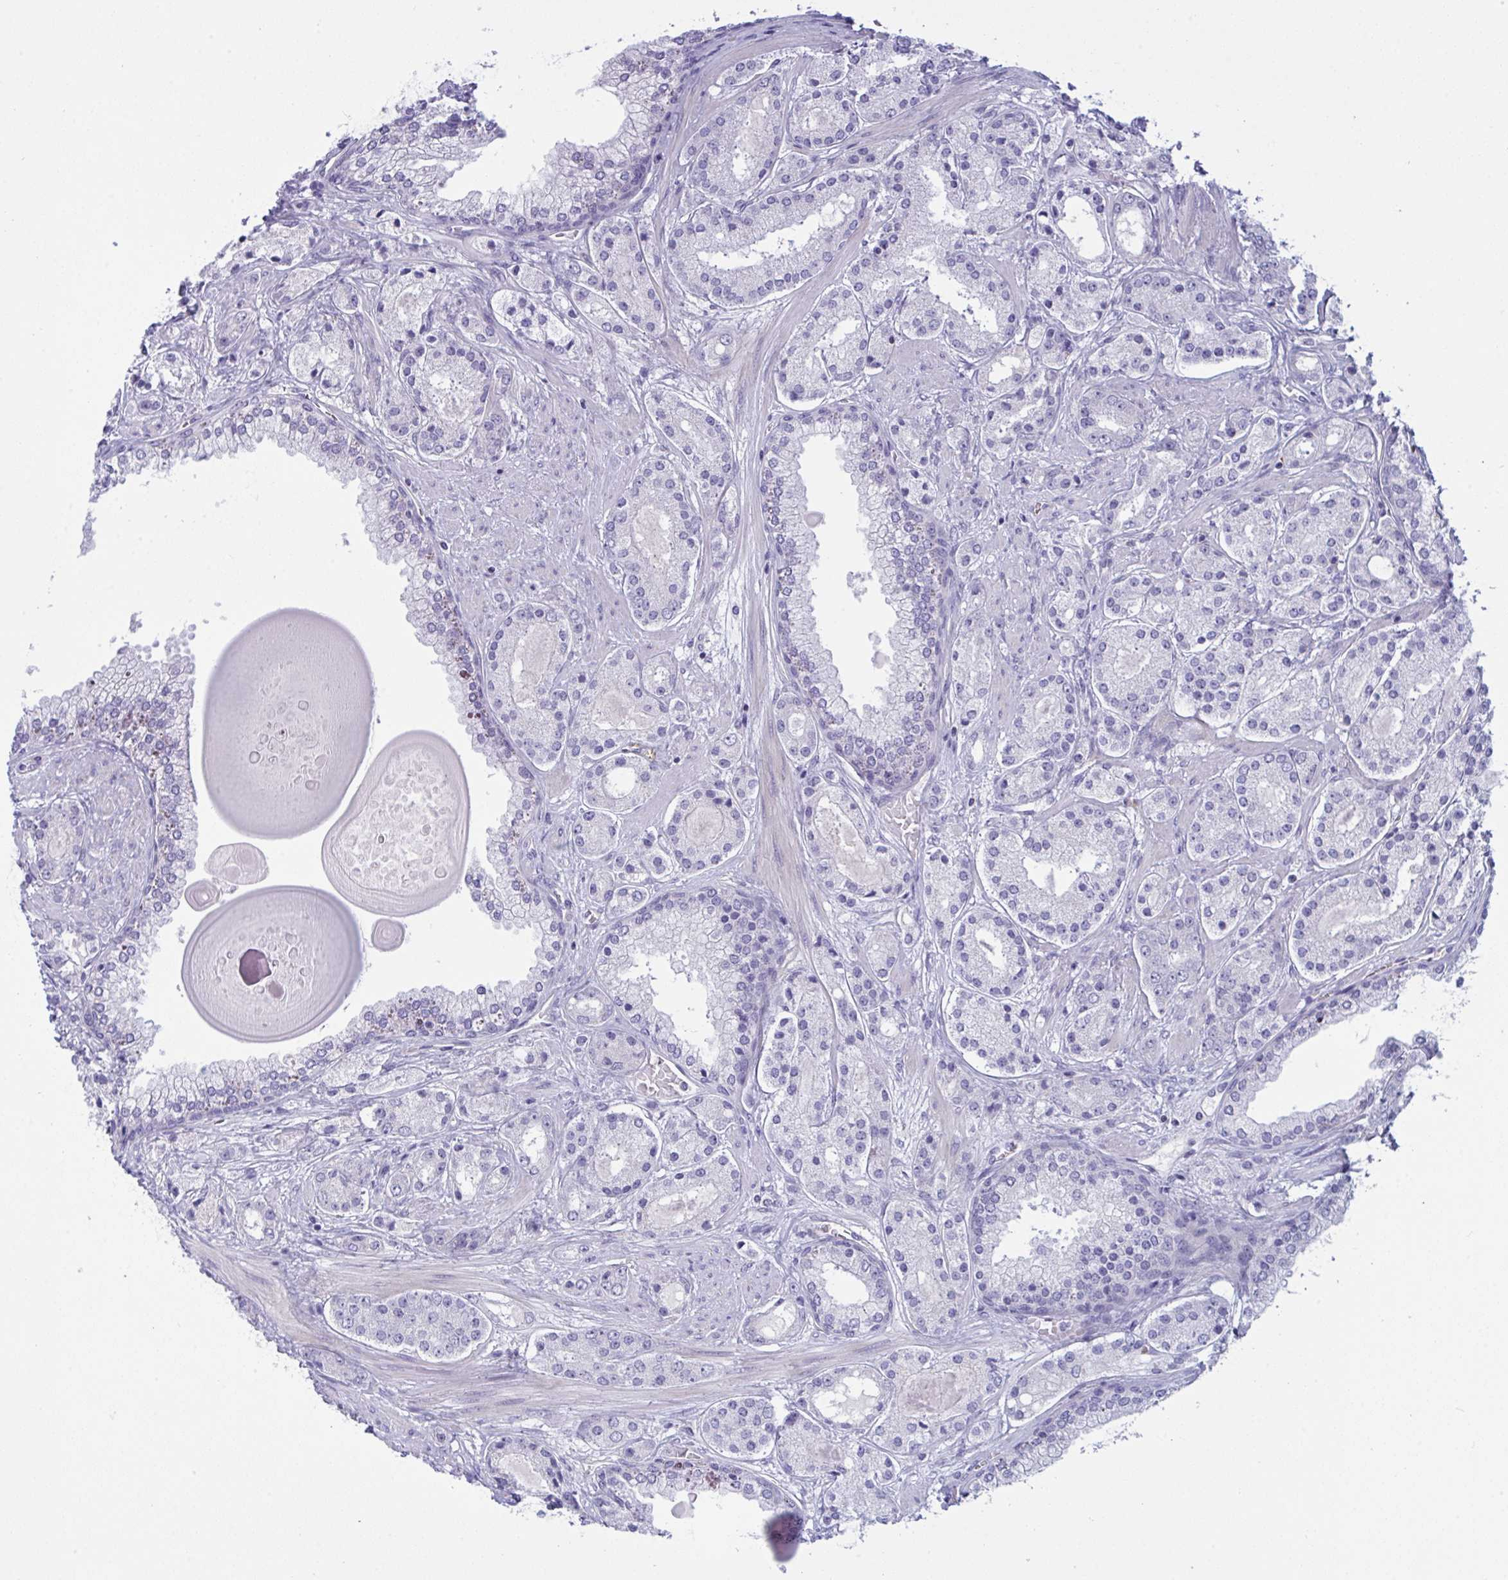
{"staining": {"intensity": "negative", "quantity": "none", "location": "none"}, "tissue": "prostate cancer", "cell_type": "Tumor cells", "image_type": "cancer", "snomed": [{"axis": "morphology", "description": "Adenocarcinoma, High grade"}, {"axis": "topography", "description": "Prostate"}], "caption": "High magnification brightfield microscopy of adenocarcinoma (high-grade) (prostate) stained with DAB (brown) and counterstained with hematoxylin (blue): tumor cells show no significant staining.", "gene": "DCBLD1", "patient": {"sex": "male", "age": 67}}